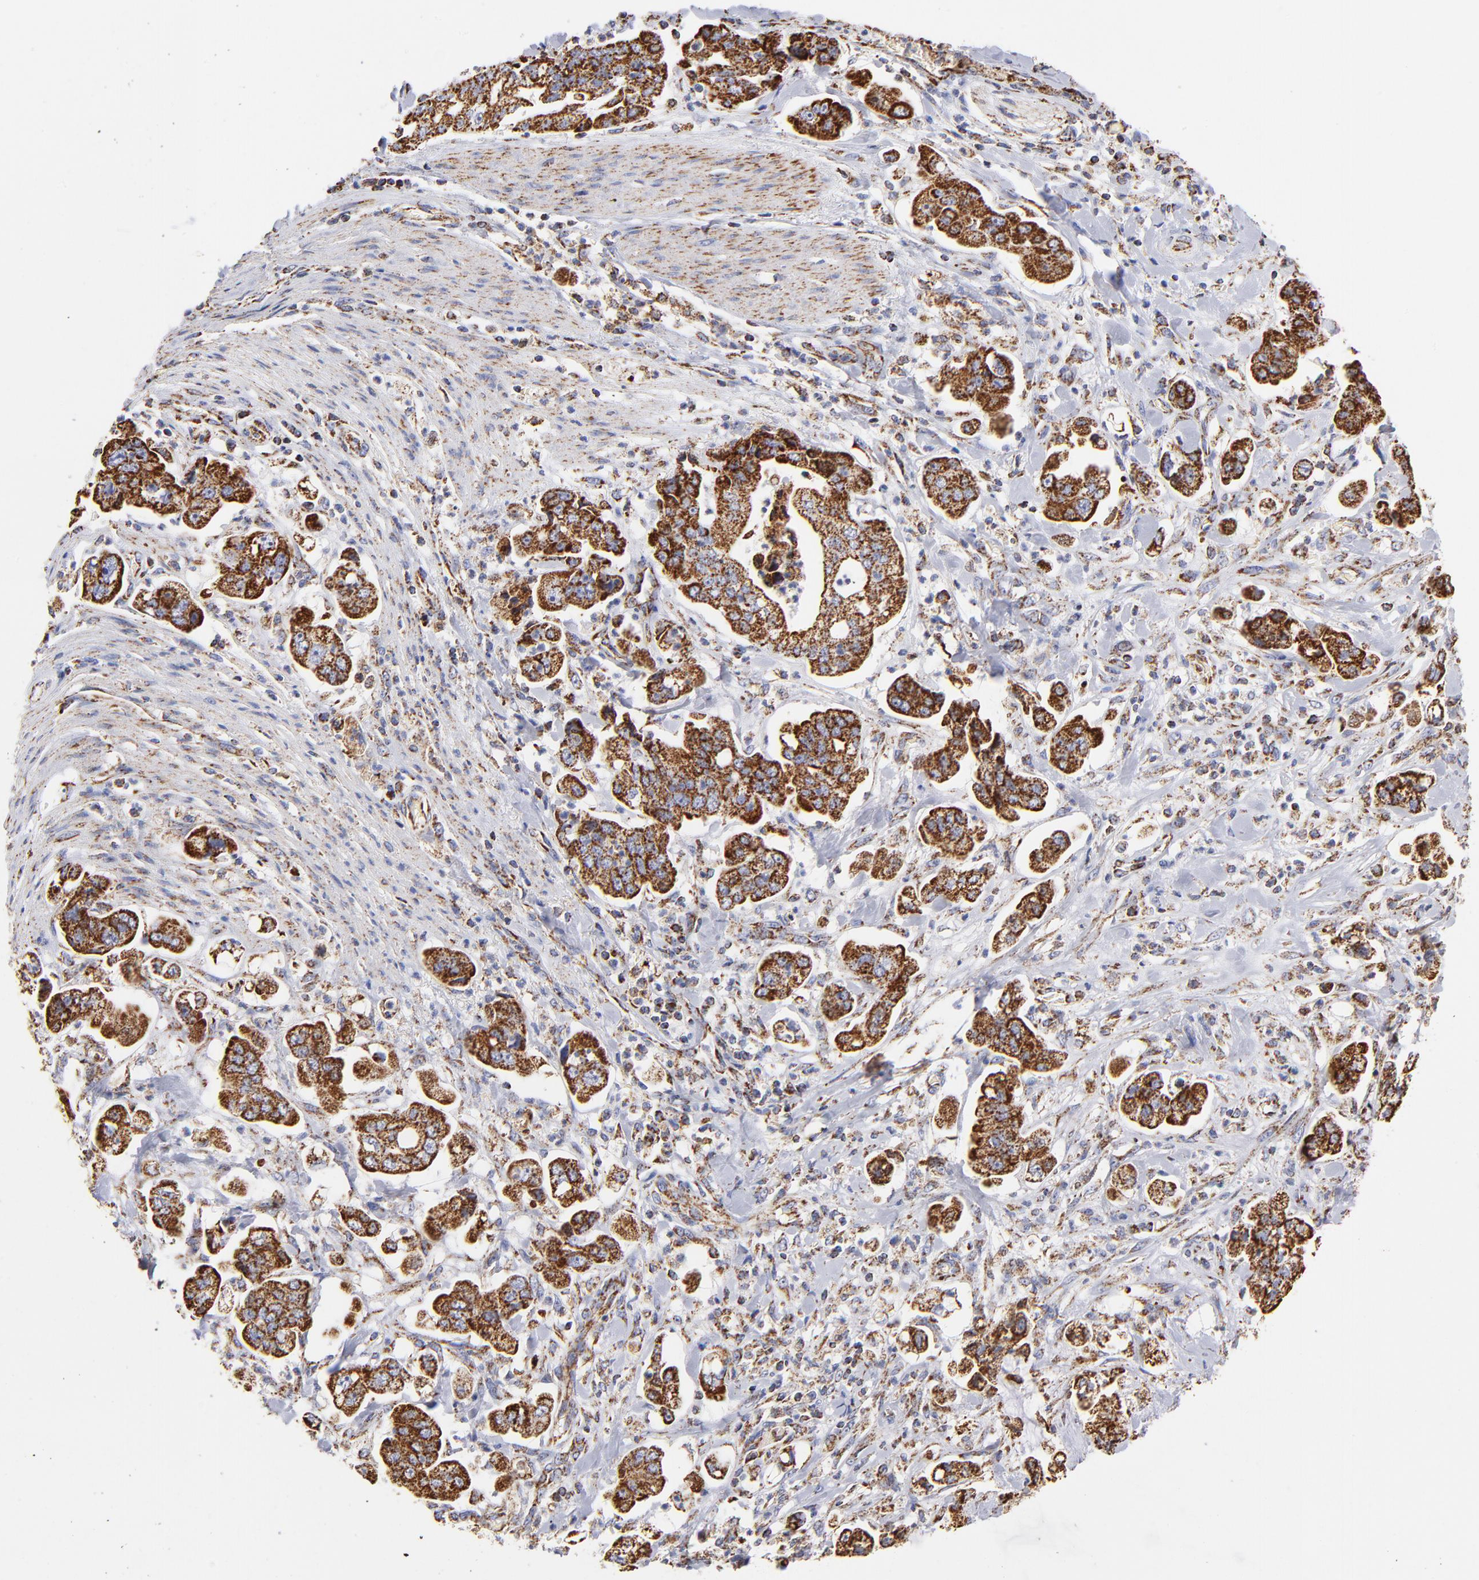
{"staining": {"intensity": "strong", "quantity": ">75%", "location": "cytoplasmic/membranous"}, "tissue": "stomach cancer", "cell_type": "Tumor cells", "image_type": "cancer", "snomed": [{"axis": "morphology", "description": "Adenocarcinoma, NOS"}, {"axis": "topography", "description": "Stomach"}], "caption": "A photomicrograph of adenocarcinoma (stomach) stained for a protein demonstrates strong cytoplasmic/membranous brown staining in tumor cells. Using DAB (brown) and hematoxylin (blue) stains, captured at high magnification using brightfield microscopy.", "gene": "PHB1", "patient": {"sex": "male", "age": 62}}